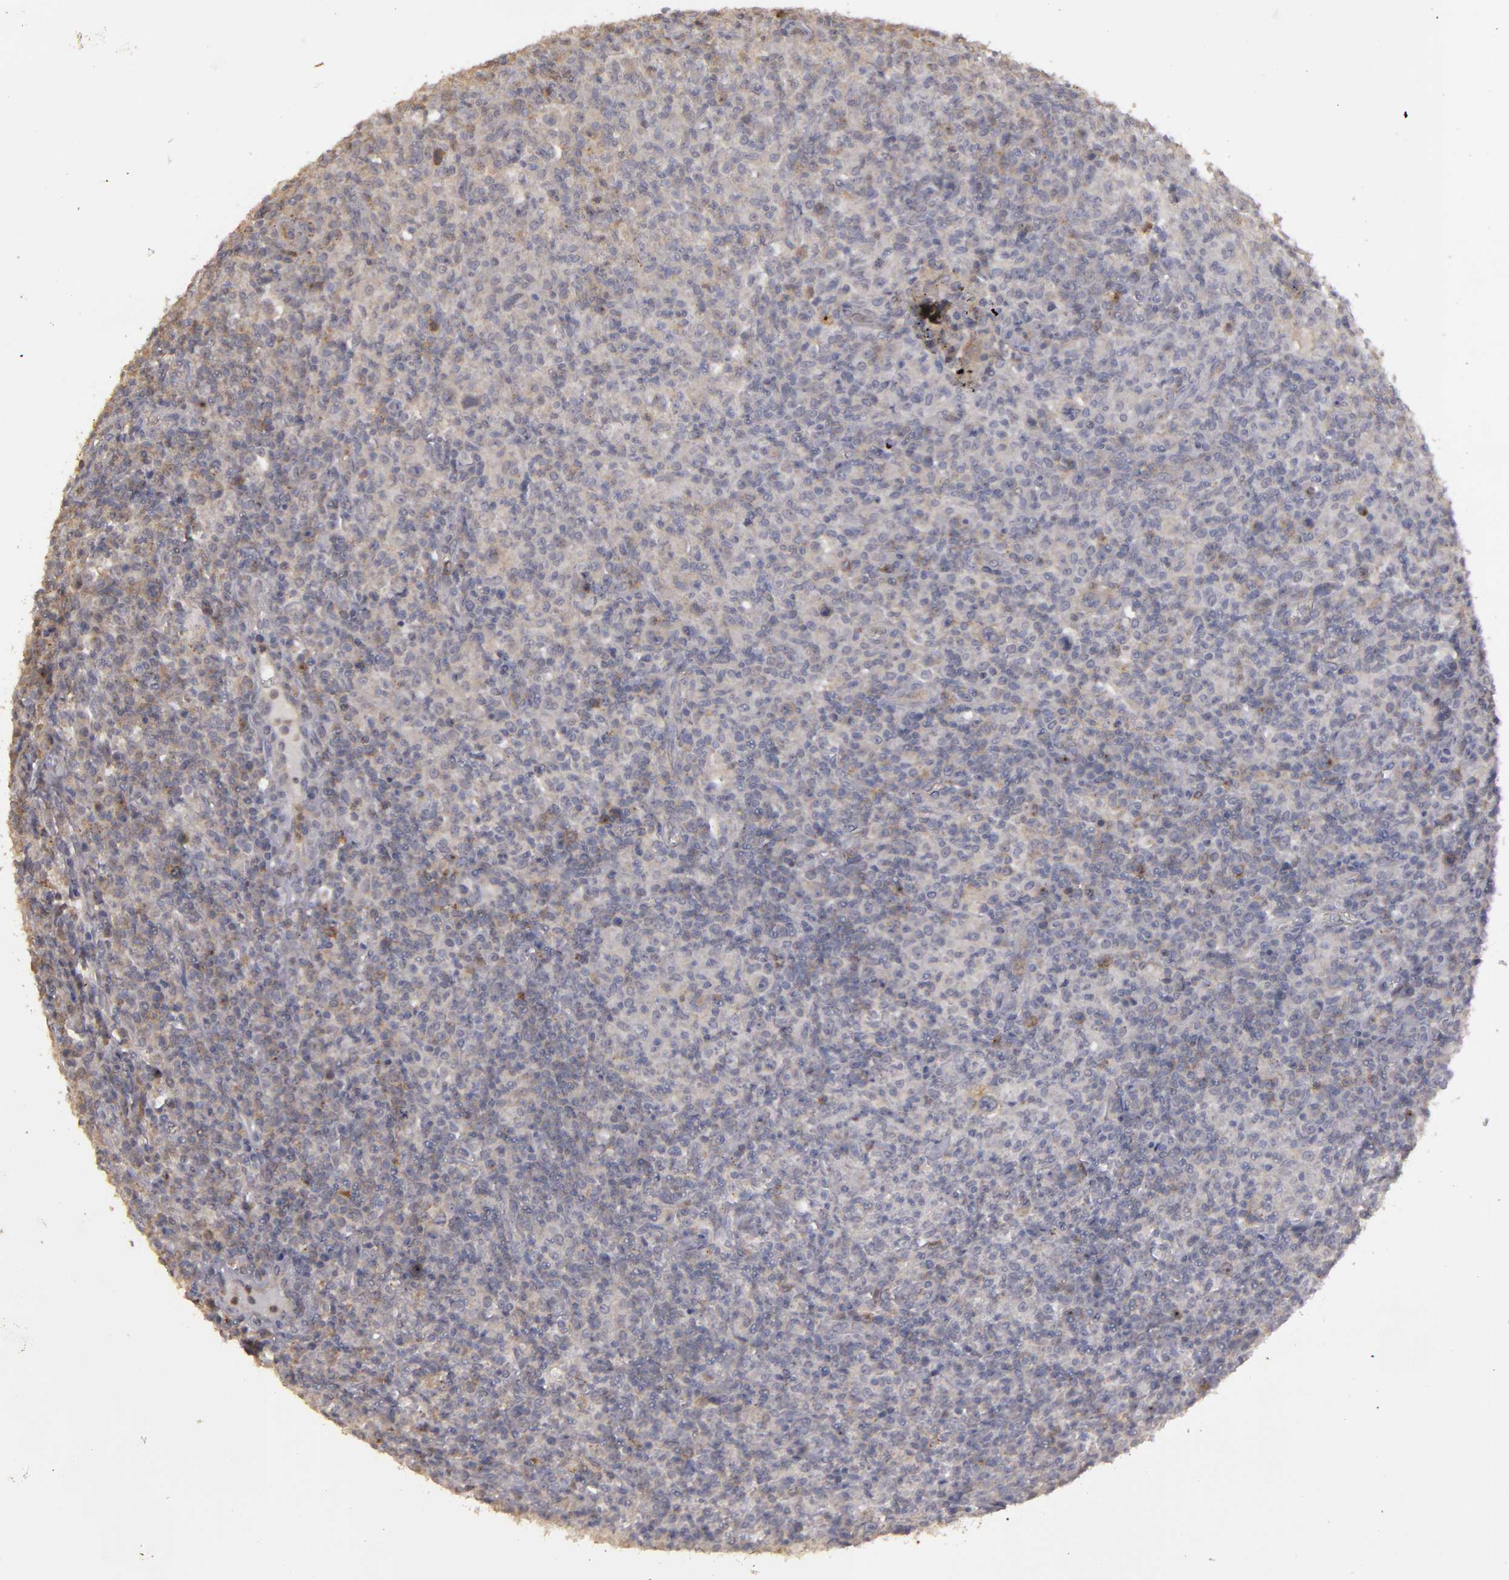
{"staining": {"intensity": "weak", "quantity": "25%-75%", "location": "cytoplasmic/membranous"}, "tissue": "lymphoma", "cell_type": "Tumor cells", "image_type": "cancer", "snomed": [{"axis": "morphology", "description": "Hodgkin's disease, NOS"}, {"axis": "topography", "description": "Lymph node"}], "caption": "Immunohistochemistry (IHC) of Hodgkin's disease demonstrates low levels of weak cytoplasmic/membranous positivity in approximately 25%-75% of tumor cells.", "gene": "CD55", "patient": {"sex": "male", "age": 65}}